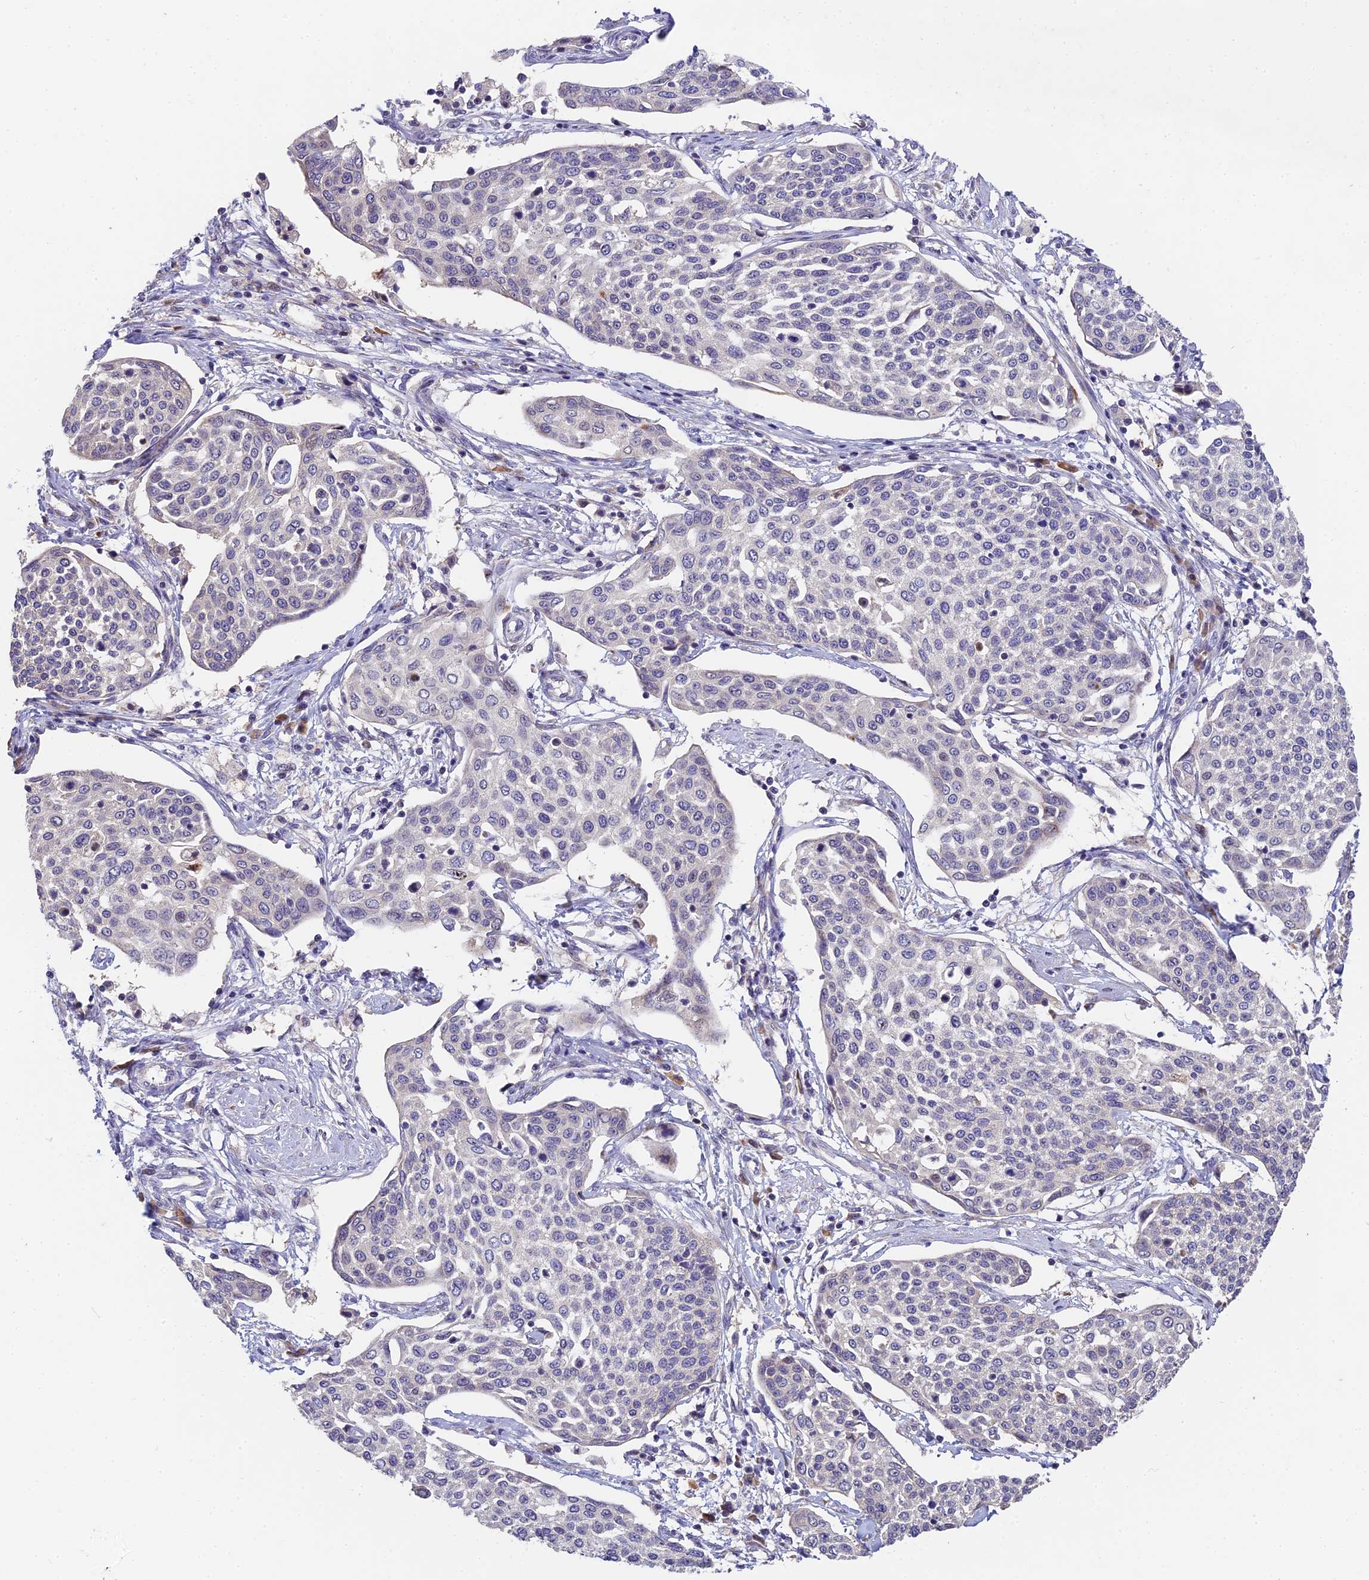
{"staining": {"intensity": "negative", "quantity": "none", "location": "none"}, "tissue": "cervical cancer", "cell_type": "Tumor cells", "image_type": "cancer", "snomed": [{"axis": "morphology", "description": "Squamous cell carcinoma, NOS"}, {"axis": "topography", "description": "Cervix"}], "caption": "A high-resolution image shows immunohistochemistry (IHC) staining of cervical cancer, which demonstrates no significant positivity in tumor cells.", "gene": "BSCL2", "patient": {"sex": "female", "age": 34}}